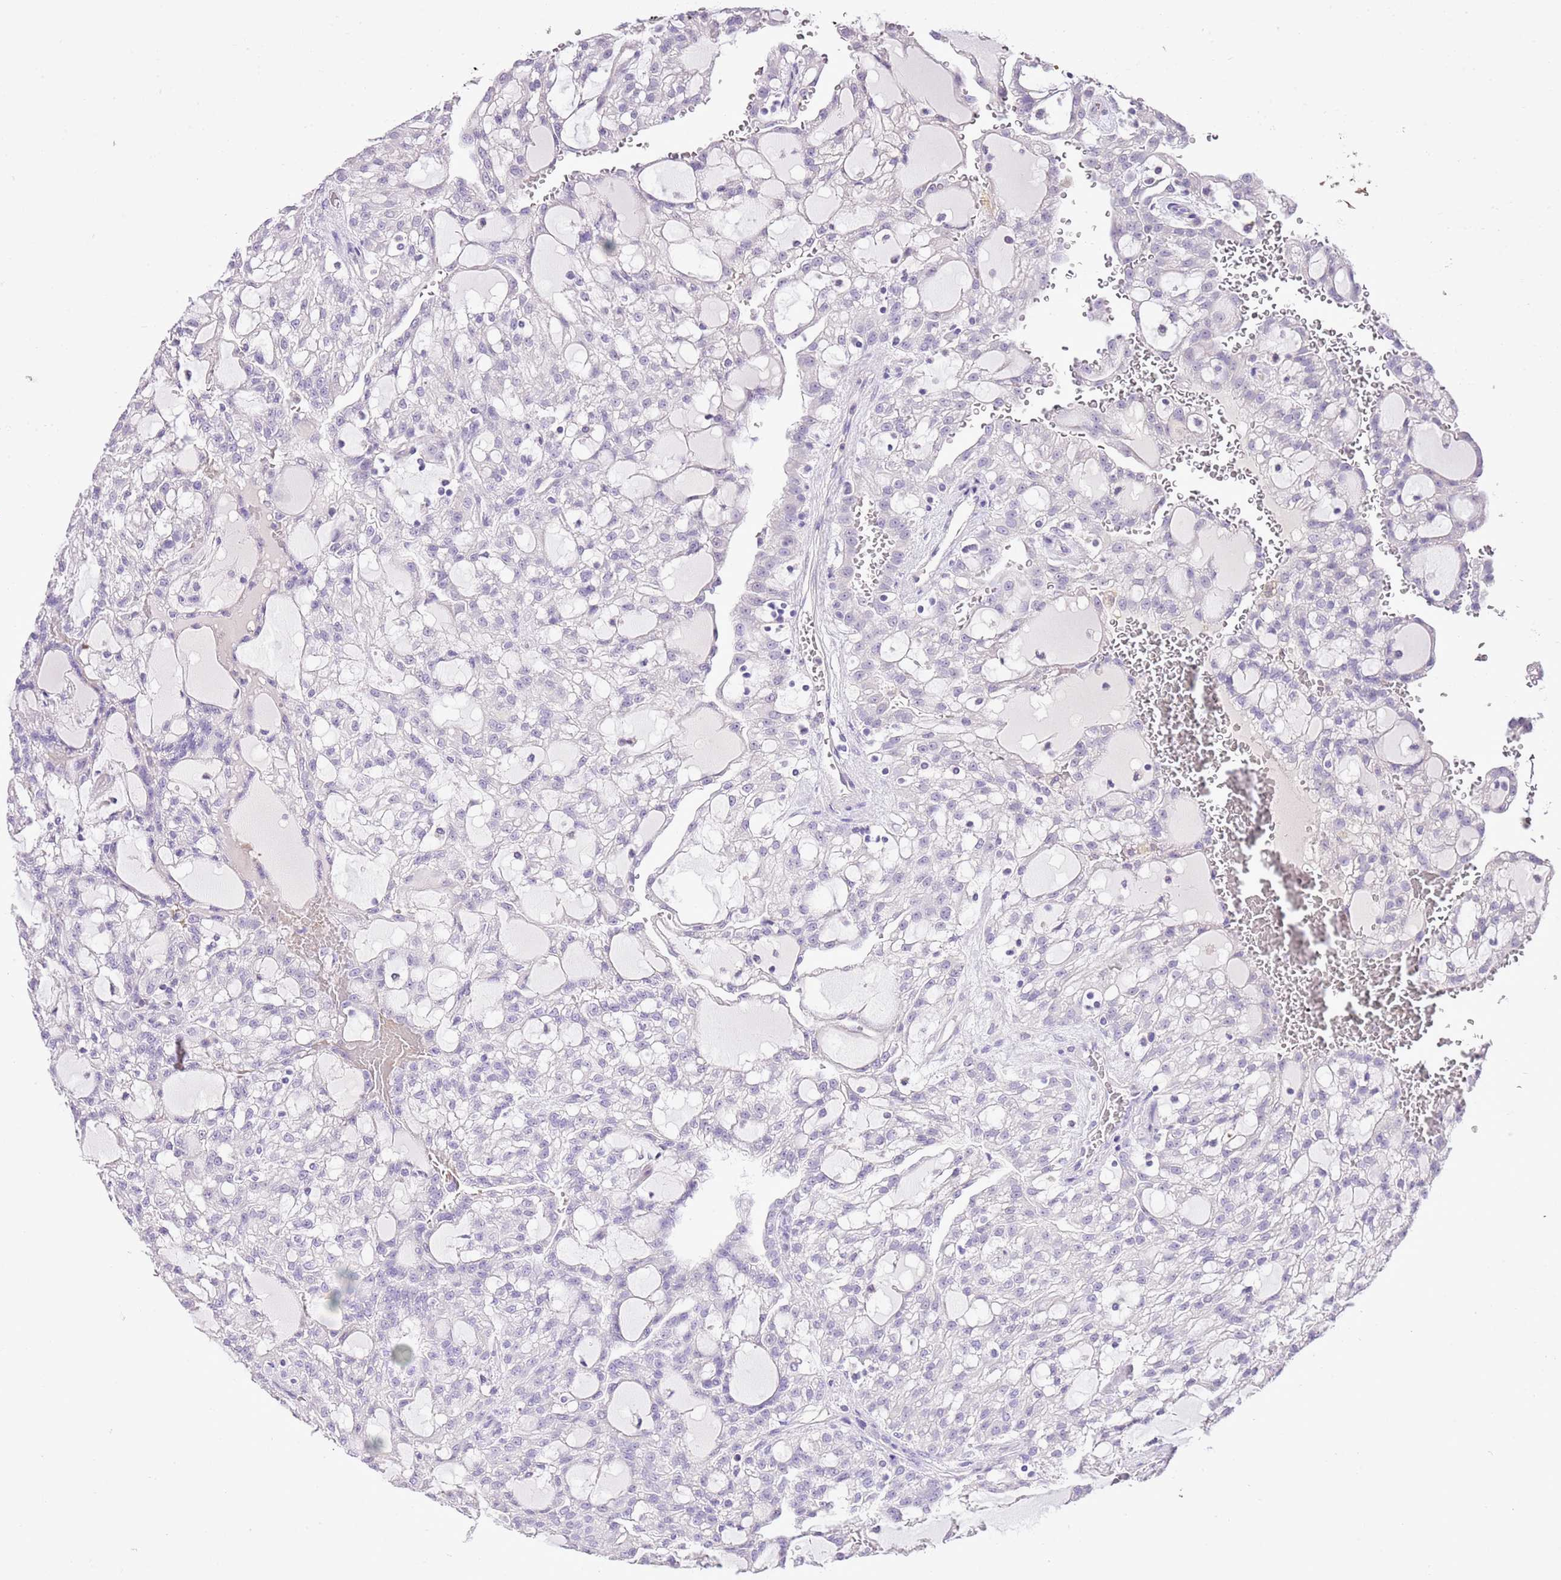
{"staining": {"intensity": "negative", "quantity": "none", "location": "none"}, "tissue": "renal cancer", "cell_type": "Tumor cells", "image_type": "cancer", "snomed": [{"axis": "morphology", "description": "Adenocarcinoma, NOS"}, {"axis": "topography", "description": "Kidney"}], "caption": "A micrograph of renal adenocarcinoma stained for a protein exhibits no brown staining in tumor cells.", "gene": "XPO7", "patient": {"sex": "male", "age": 63}}